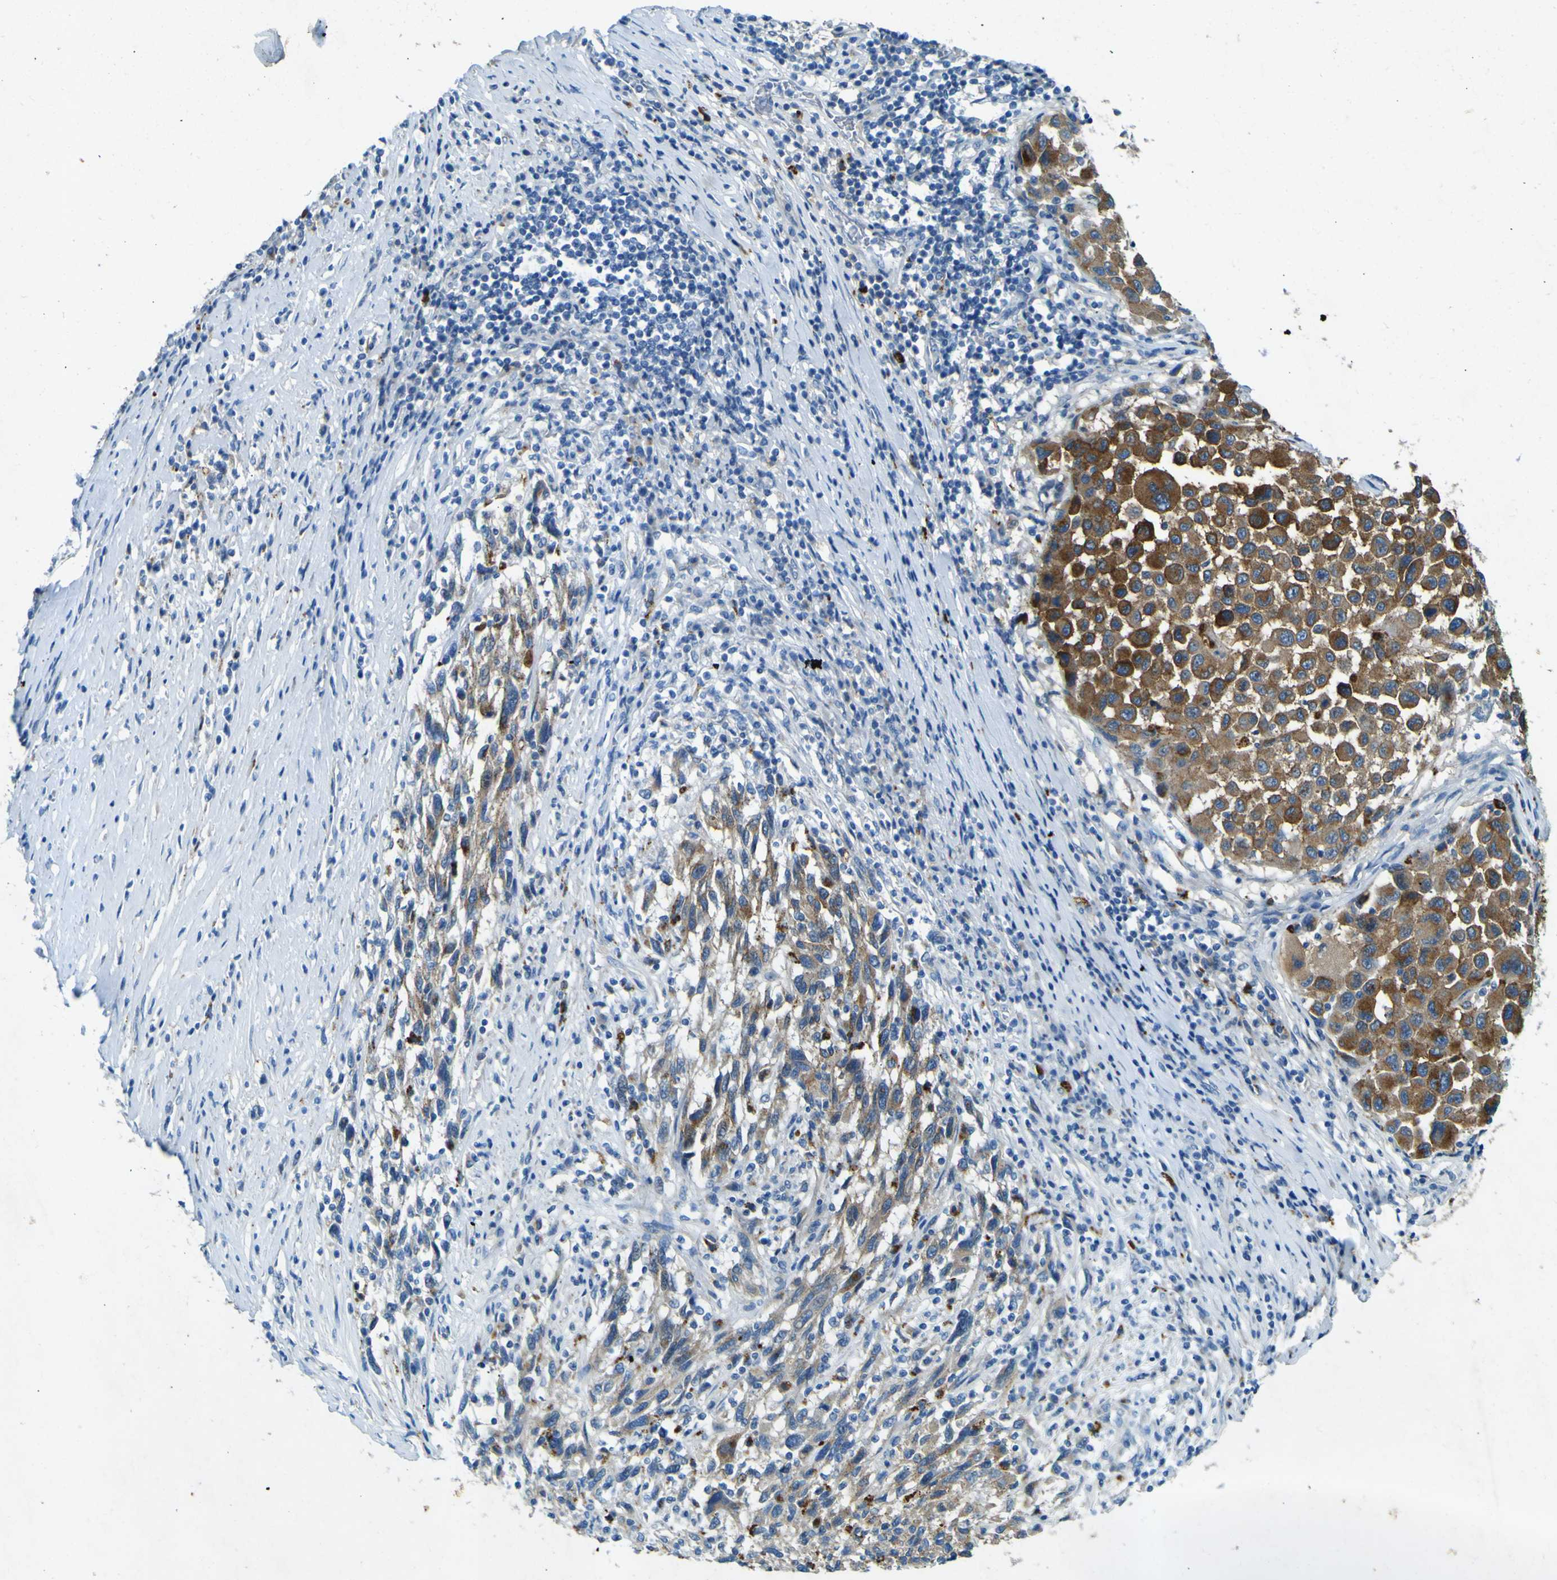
{"staining": {"intensity": "strong", "quantity": ">75%", "location": "cytoplasmic/membranous"}, "tissue": "melanoma", "cell_type": "Tumor cells", "image_type": "cancer", "snomed": [{"axis": "morphology", "description": "Malignant melanoma, Metastatic site"}, {"axis": "topography", "description": "Lymph node"}], "caption": "This histopathology image demonstrates malignant melanoma (metastatic site) stained with IHC to label a protein in brown. The cytoplasmic/membranous of tumor cells show strong positivity for the protein. Nuclei are counter-stained blue.", "gene": "PDE9A", "patient": {"sex": "male", "age": 61}}